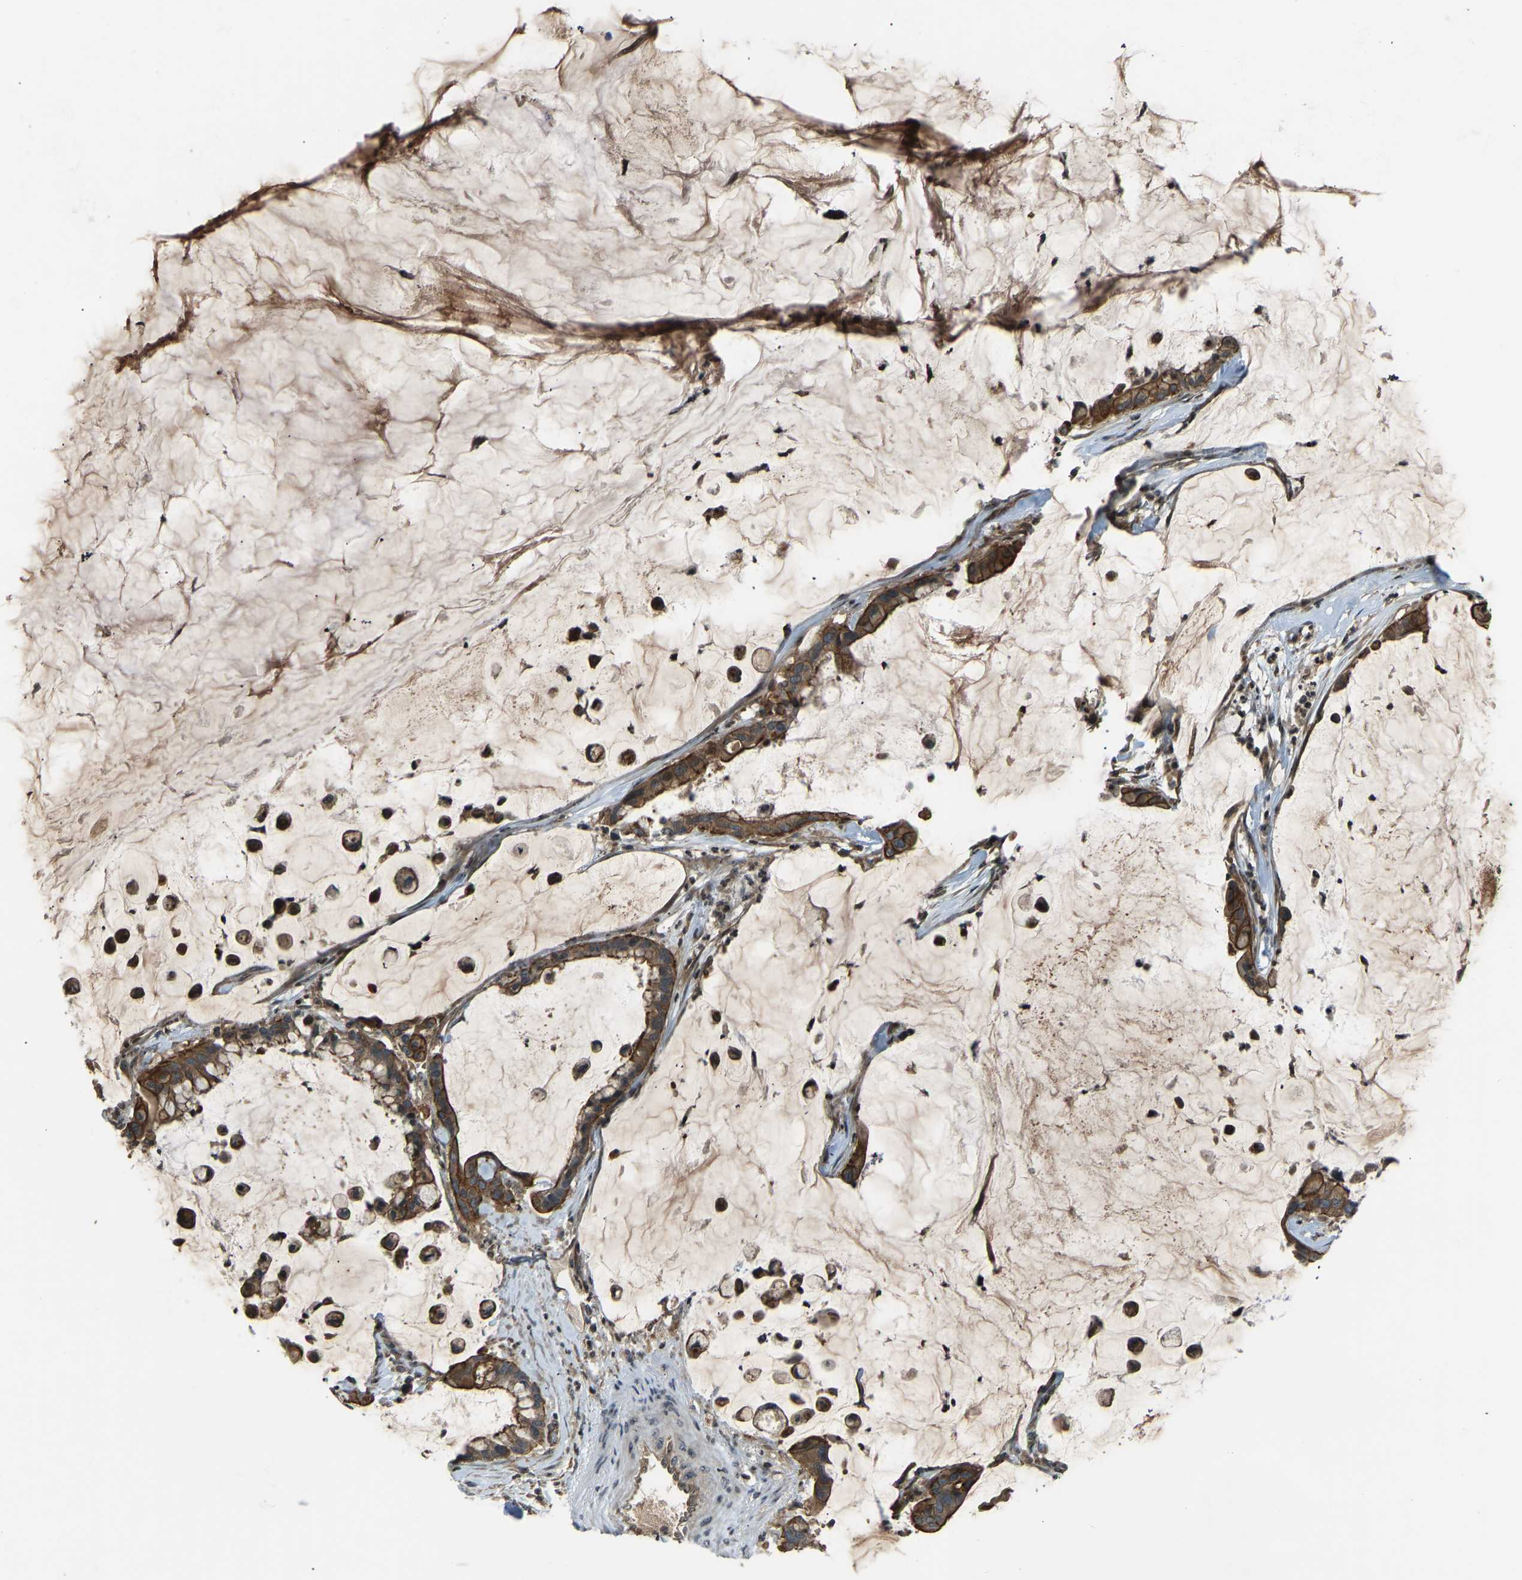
{"staining": {"intensity": "moderate", "quantity": ">75%", "location": "cytoplasmic/membranous"}, "tissue": "pancreatic cancer", "cell_type": "Tumor cells", "image_type": "cancer", "snomed": [{"axis": "morphology", "description": "Adenocarcinoma, NOS"}, {"axis": "topography", "description": "Pancreas"}], "caption": "Moderate cytoplasmic/membranous staining is identified in about >75% of tumor cells in adenocarcinoma (pancreatic).", "gene": "SVOPL", "patient": {"sex": "male", "age": 41}}